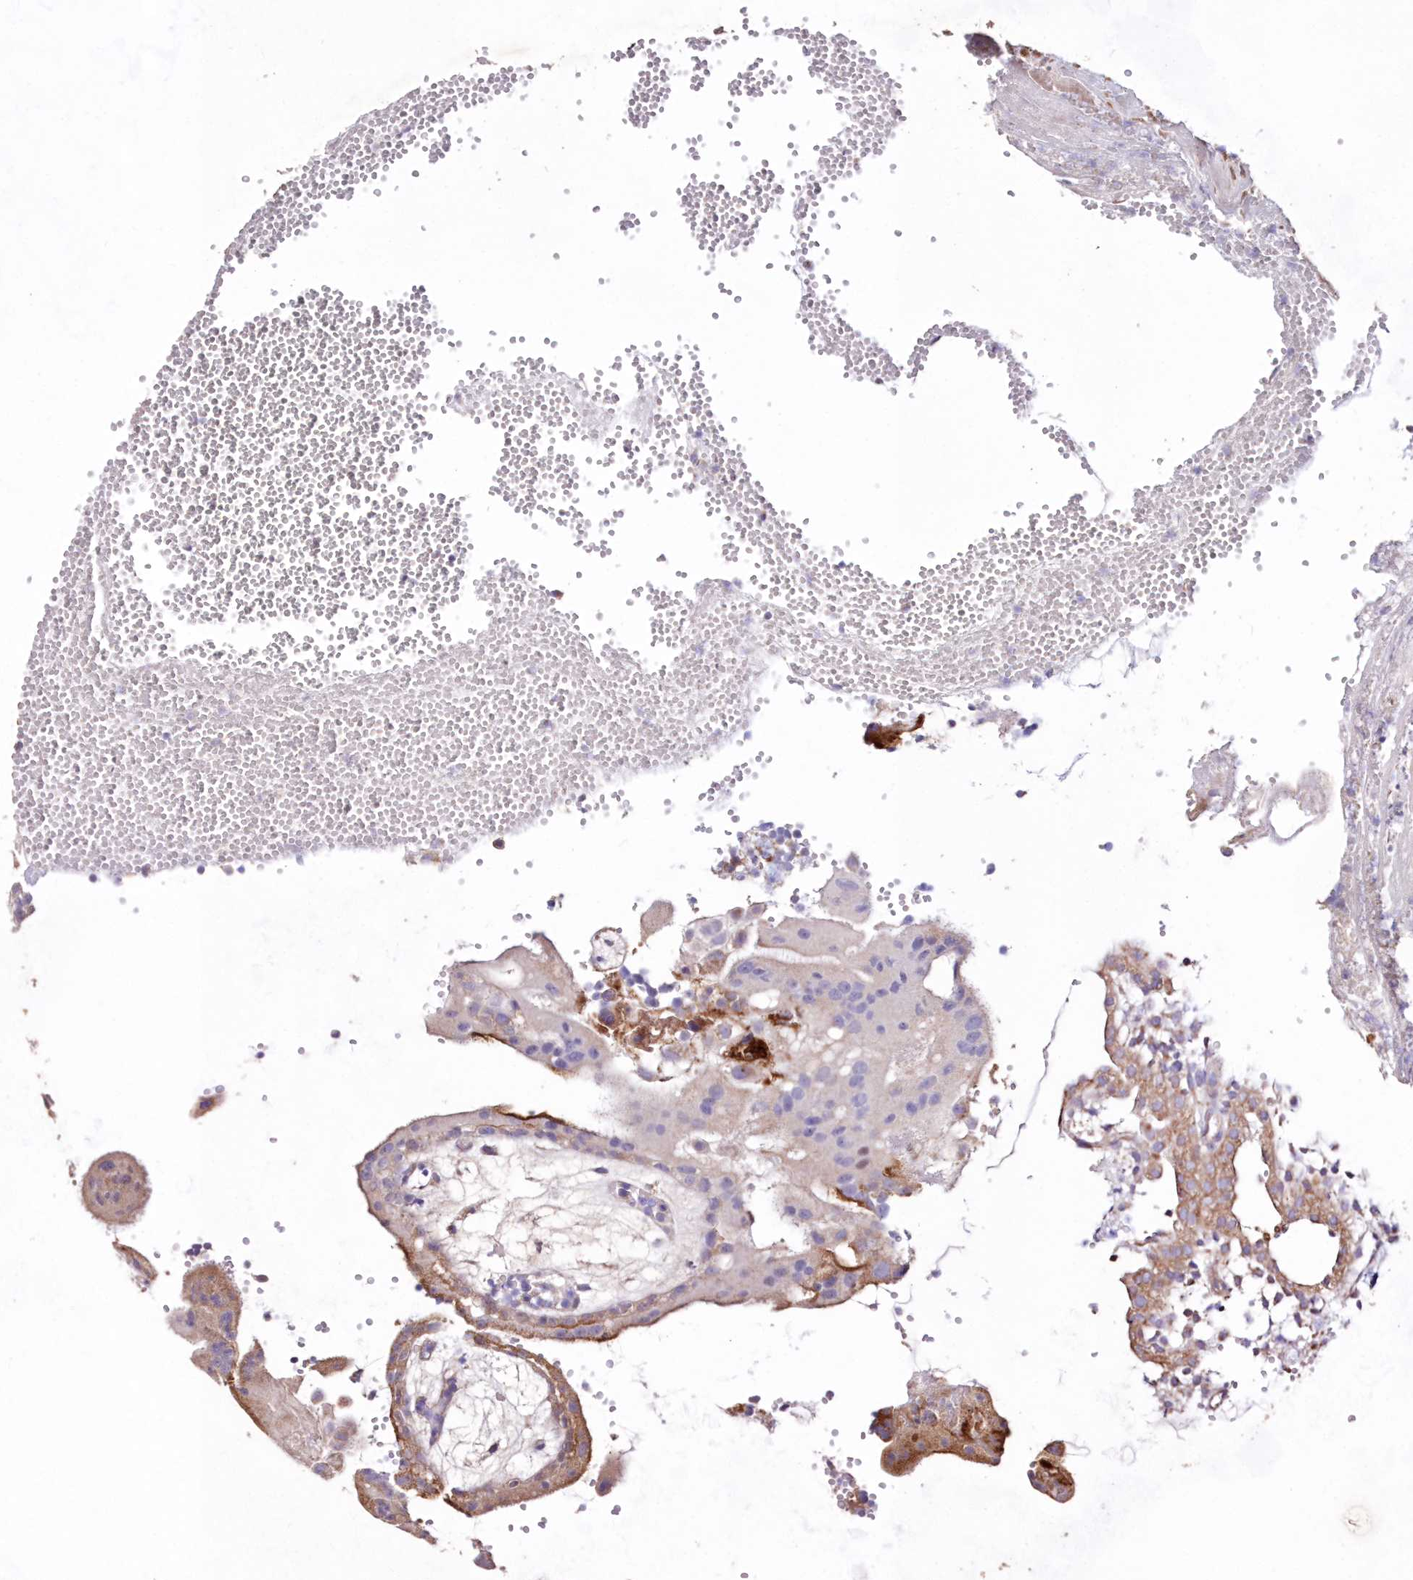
{"staining": {"intensity": "weak", "quantity": ">75%", "location": "cytoplasmic/membranous"}, "tissue": "placenta", "cell_type": "Decidual cells", "image_type": "normal", "snomed": [{"axis": "morphology", "description": "Normal tissue, NOS"}, {"axis": "topography", "description": "Placenta"}], "caption": "An image of placenta stained for a protein reveals weak cytoplasmic/membranous brown staining in decidual cells. (Stains: DAB in brown, nuclei in blue, Microscopy: brightfield microscopy at high magnification).", "gene": "HADHB", "patient": {"sex": "female", "age": 18}}